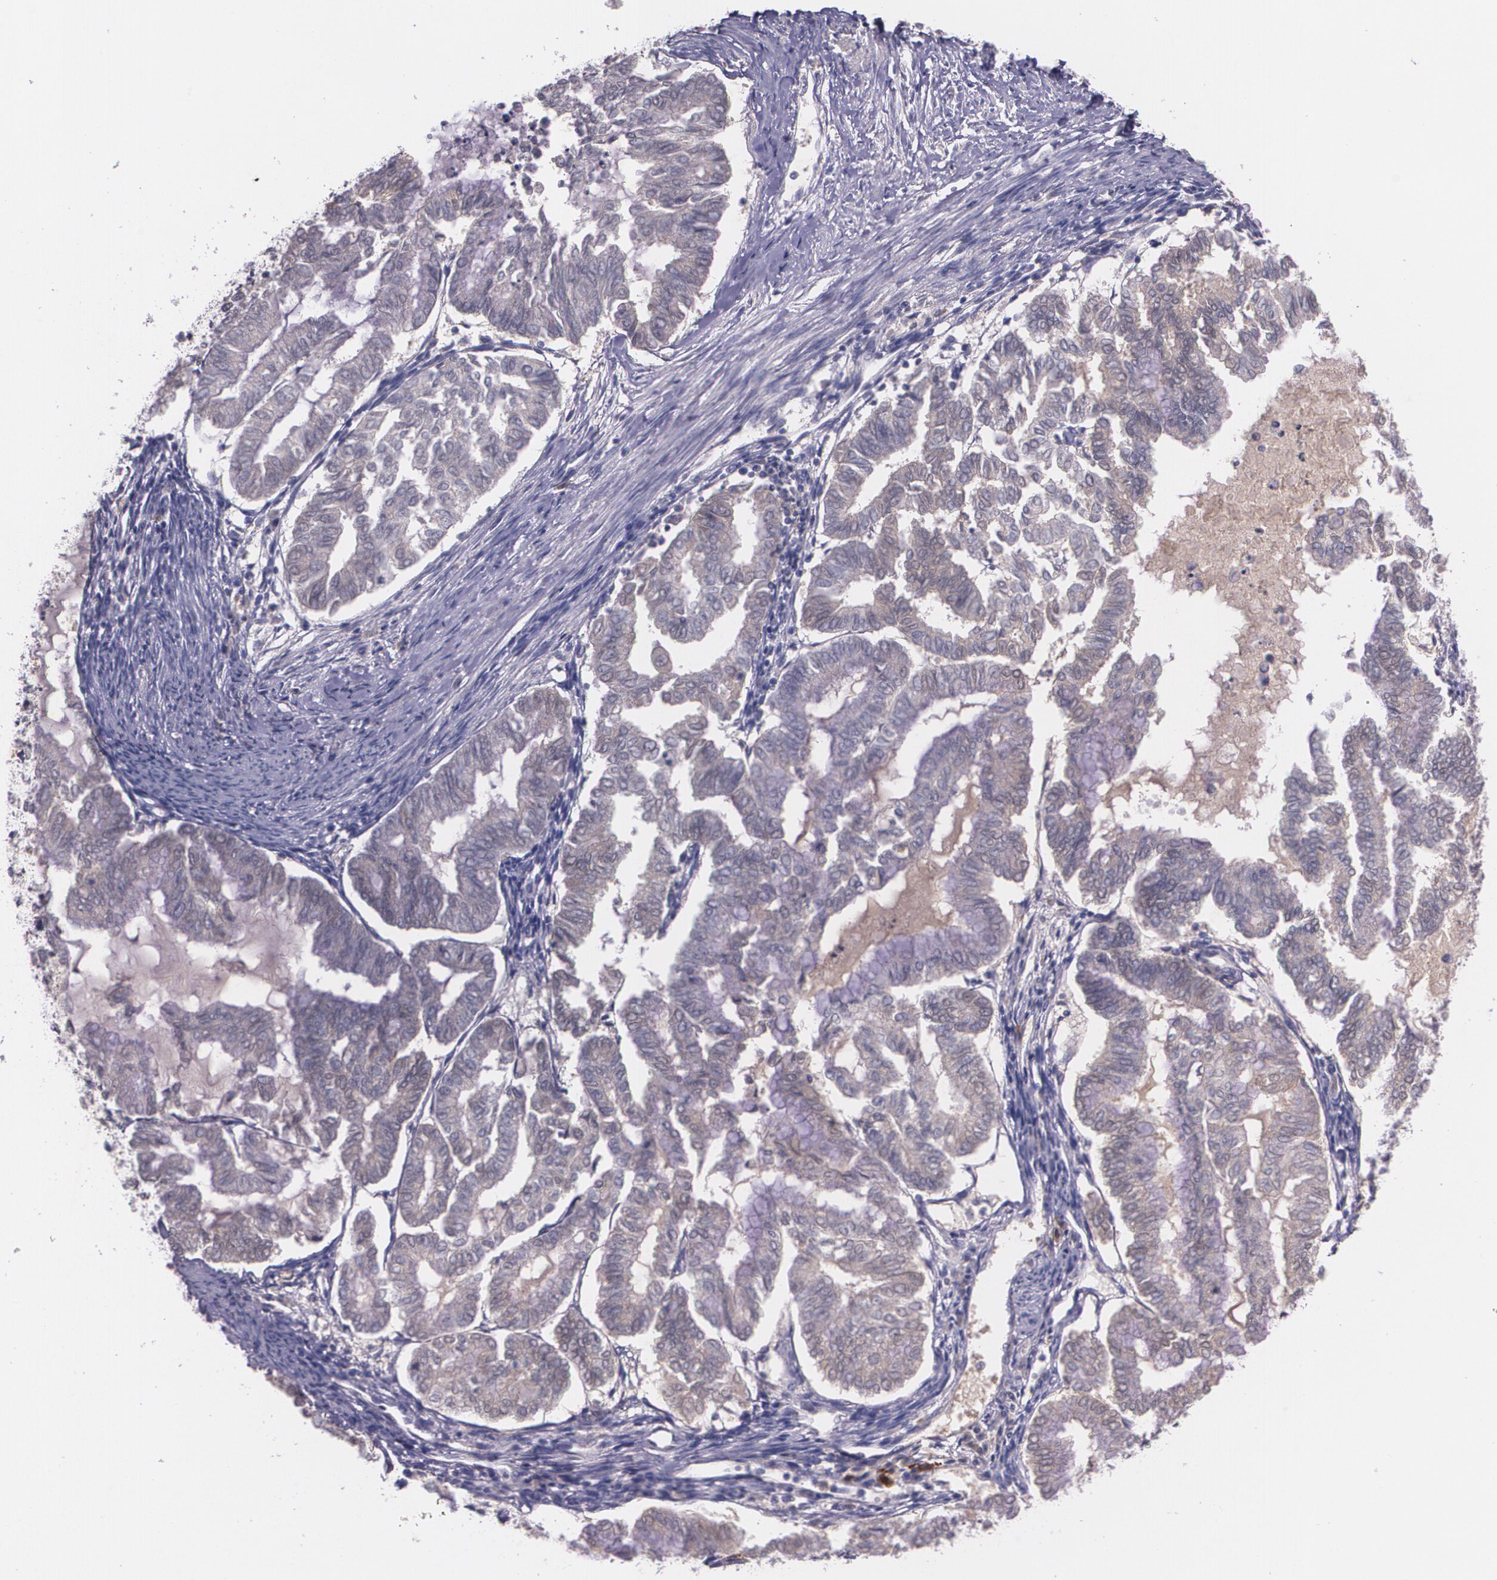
{"staining": {"intensity": "weak", "quantity": ">75%", "location": "cytoplasmic/membranous"}, "tissue": "endometrial cancer", "cell_type": "Tumor cells", "image_type": "cancer", "snomed": [{"axis": "morphology", "description": "Adenocarcinoma, NOS"}, {"axis": "topography", "description": "Endometrium"}], "caption": "Endometrial adenocarcinoma was stained to show a protein in brown. There is low levels of weak cytoplasmic/membranous expression in about >75% of tumor cells. The protein of interest is stained brown, and the nuclei are stained in blue (DAB IHC with brightfield microscopy, high magnification).", "gene": "TM4SF1", "patient": {"sex": "female", "age": 79}}